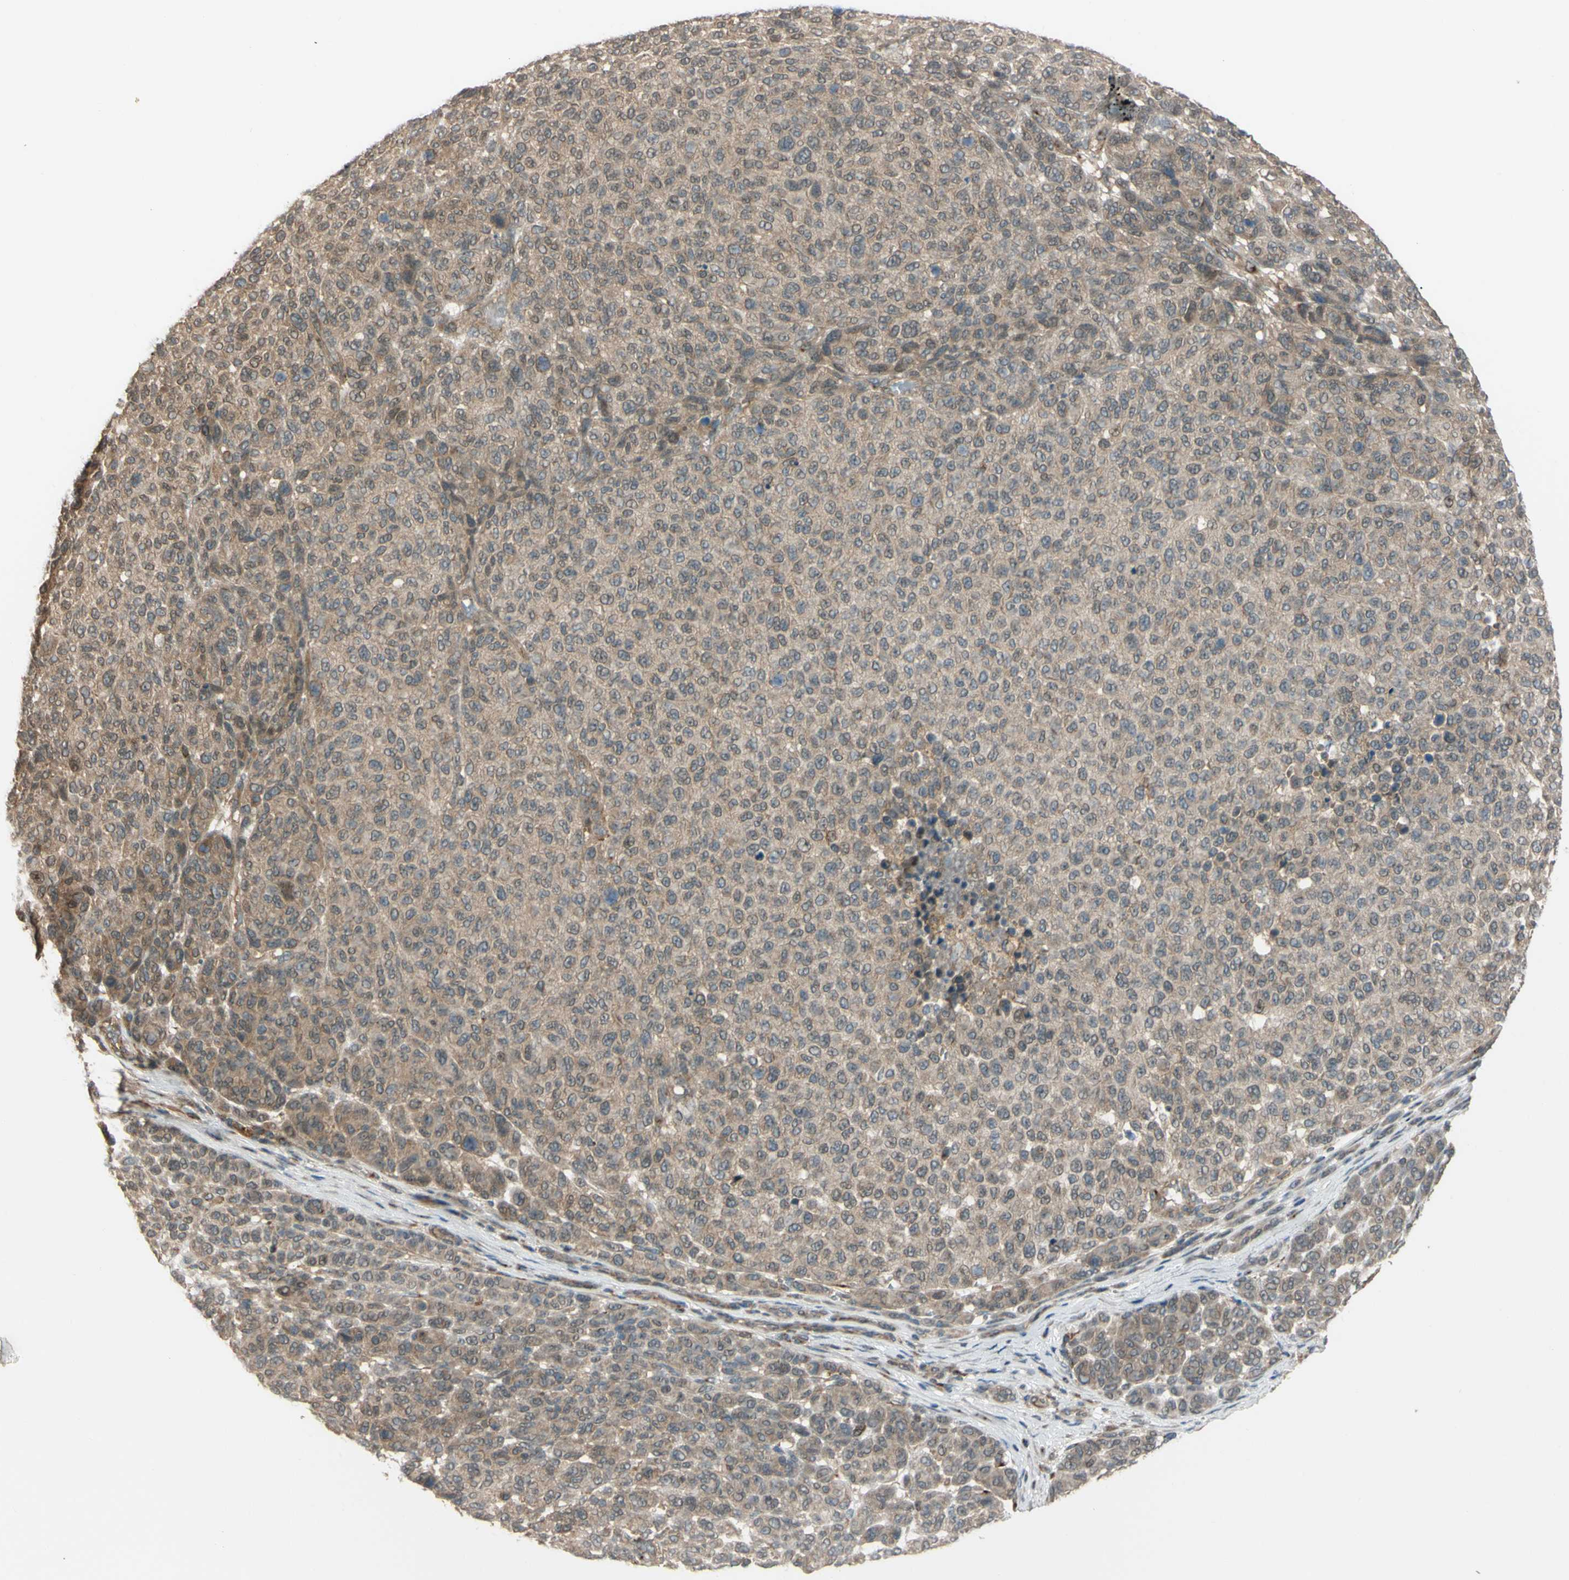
{"staining": {"intensity": "weak", "quantity": "25%-75%", "location": "cytoplasmic/membranous"}, "tissue": "melanoma", "cell_type": "Tumor cells", "image_type": "cancer", "snomed": [{"axis": "morphology", "description": "Malignant melanoma, NOS"}, {"axis": "topography", "description": "Skin"}], "caption": "This image shows immunohistochemistry staining of human melanoma, with low weak cytoplasmic/membranous expression in approximately 25%-75% of tumor cells.", "gene": "FLII", "patient": {"sex": "male", "age": 59}}